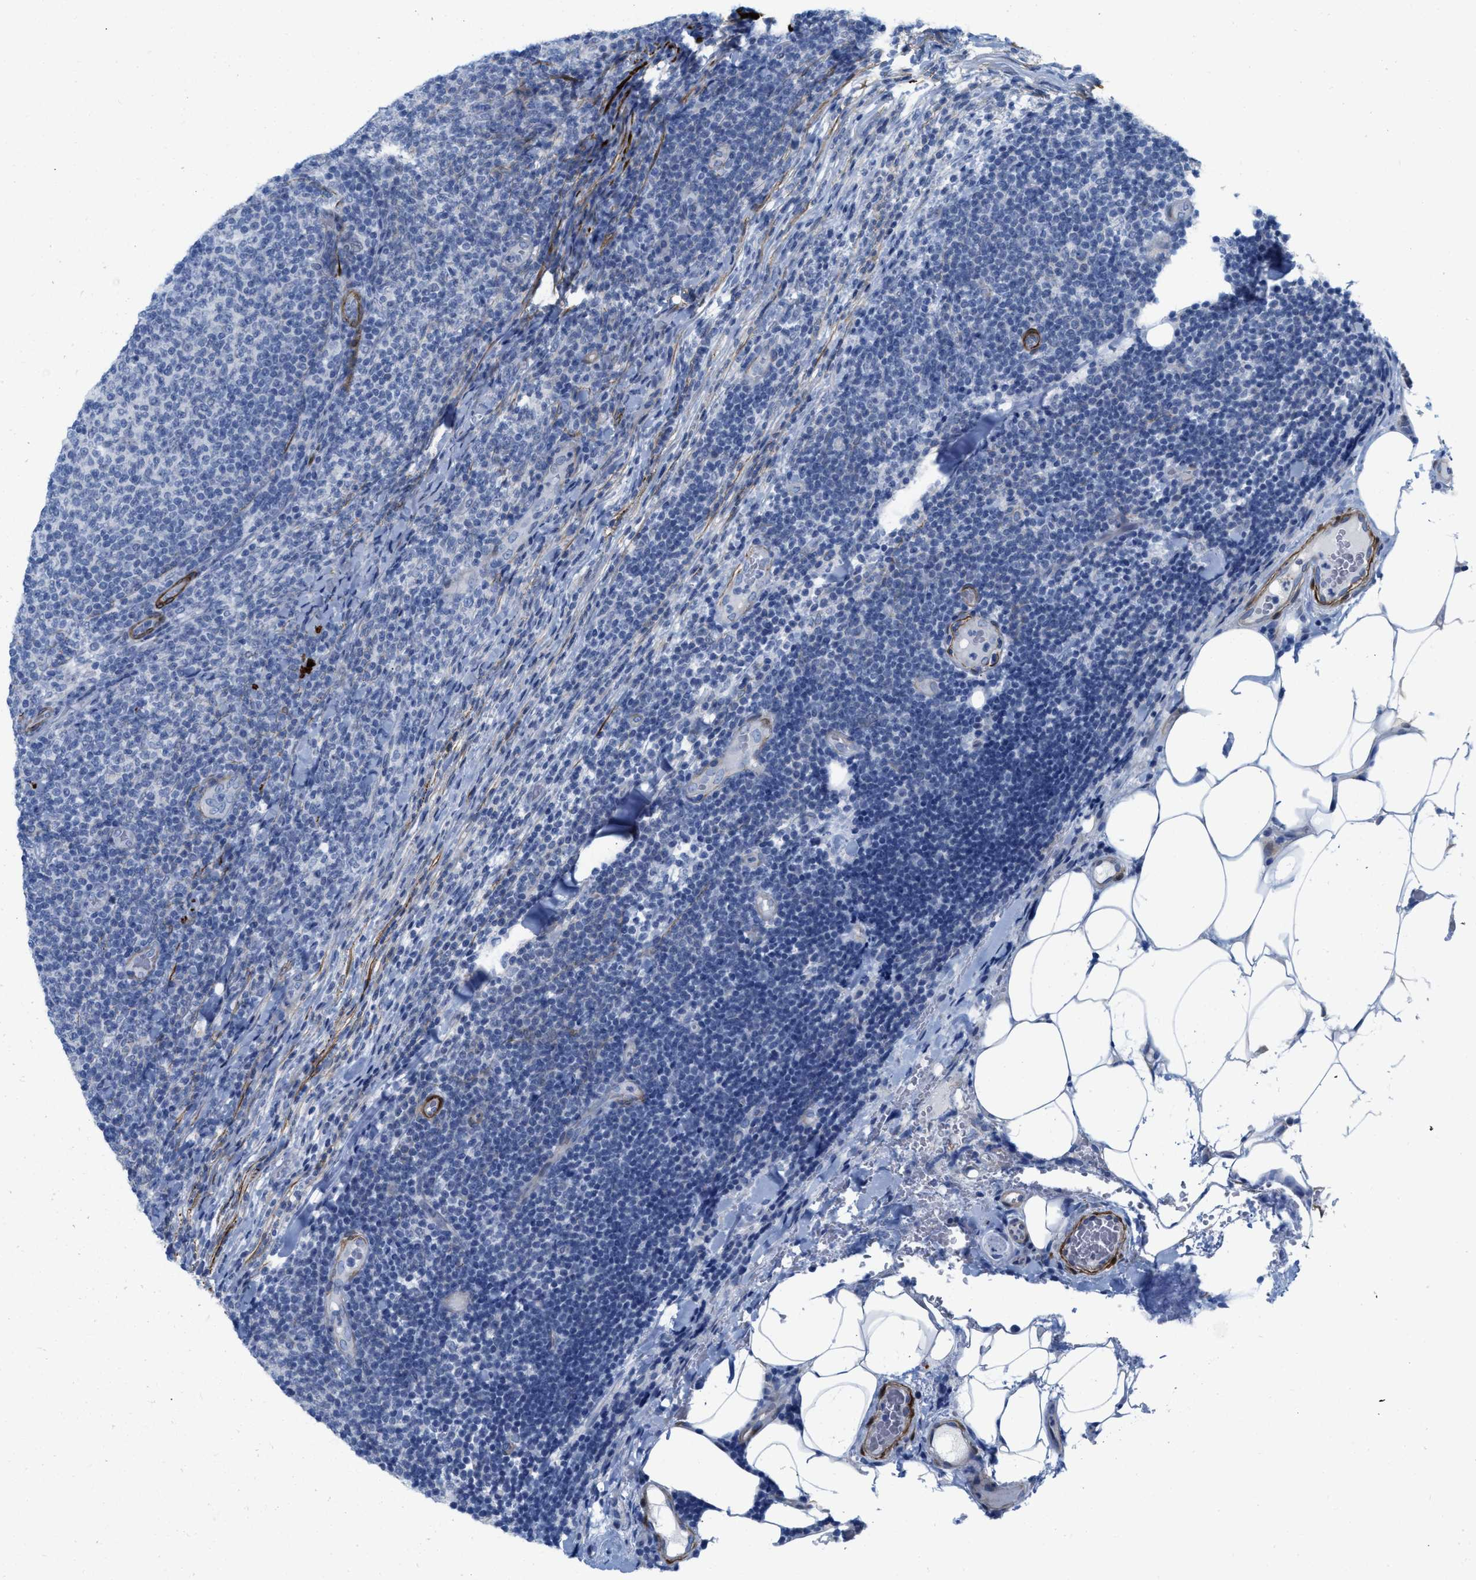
{"staining": {"intensity": "negative", "quantity": "none", "location": "none"}, "tissue": "lymphoma", "cell_type": "Tumor cells", "image_type": "cancer", "snomed": [{"axis": "morphology", "description": "Malignant lymphoma, non-Hodgkin's type, Low grade"}, {"axis": "topography", "description": "Lymph node"}], "caption": "DAB immunohistochemical staining of human low-grade malignant lymphoma, non-Hodgkin's type shows no significant positivity in tumor cells.", "gene": "TAGLN", "patient": {"sex": "male", "age": 66}}